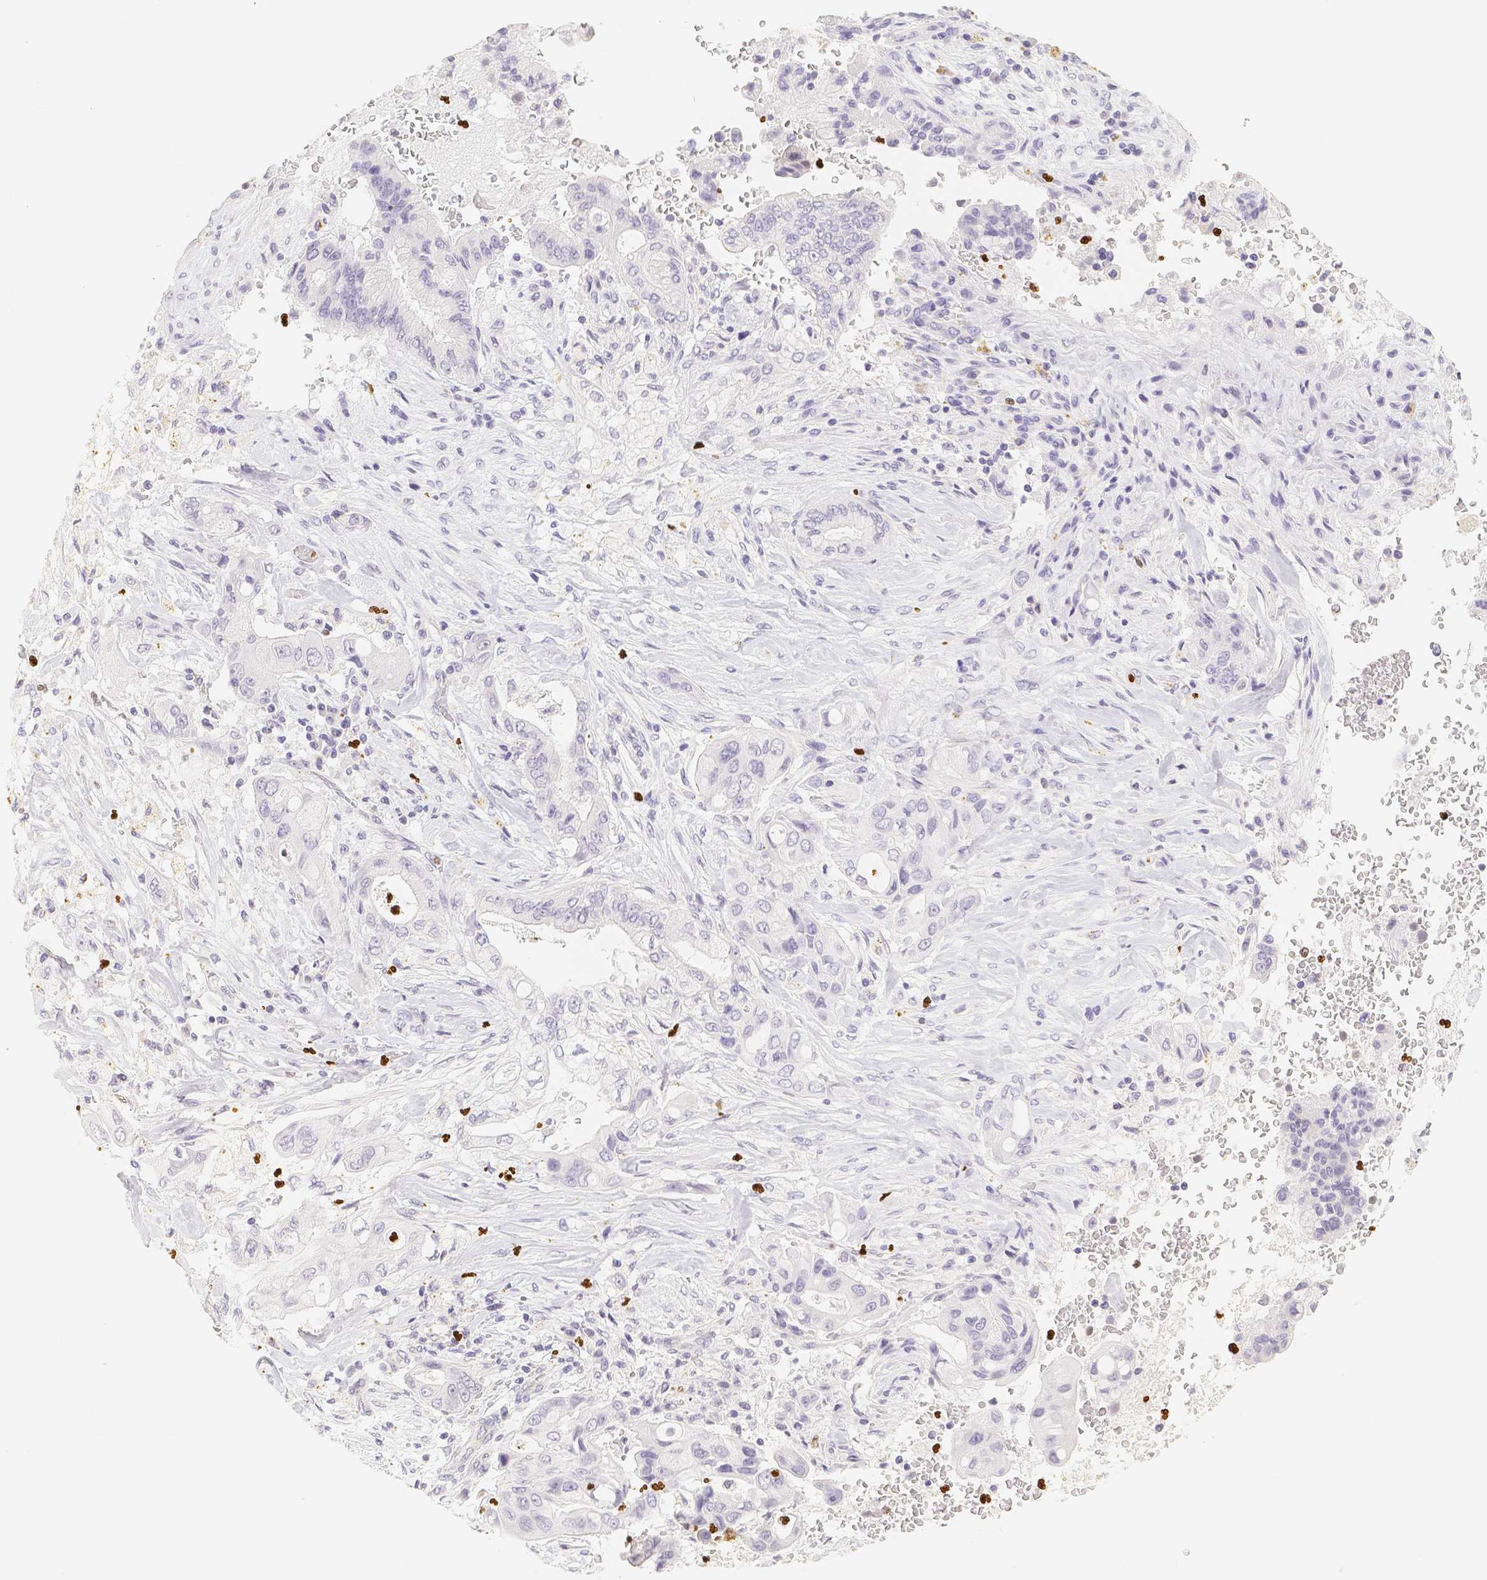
{"staining": {"intensity": "negative", "quantity": "none", "location": "none"}, "tissue": "pancreatic cancer", "cell_type": "Tumor cells", "image_type": "cancer", "snomed": [{"axis": "morphology", "description": "Adenocarcinoma, NOS"}, {"axis": "topography", "description": "Pancreas"}], "caption": "Tumor cells are negative for brown protein staining in pancreatic adenocarcinoma.", "gene": "PADI4", "patient": {"sex": "female", "age": 73}}